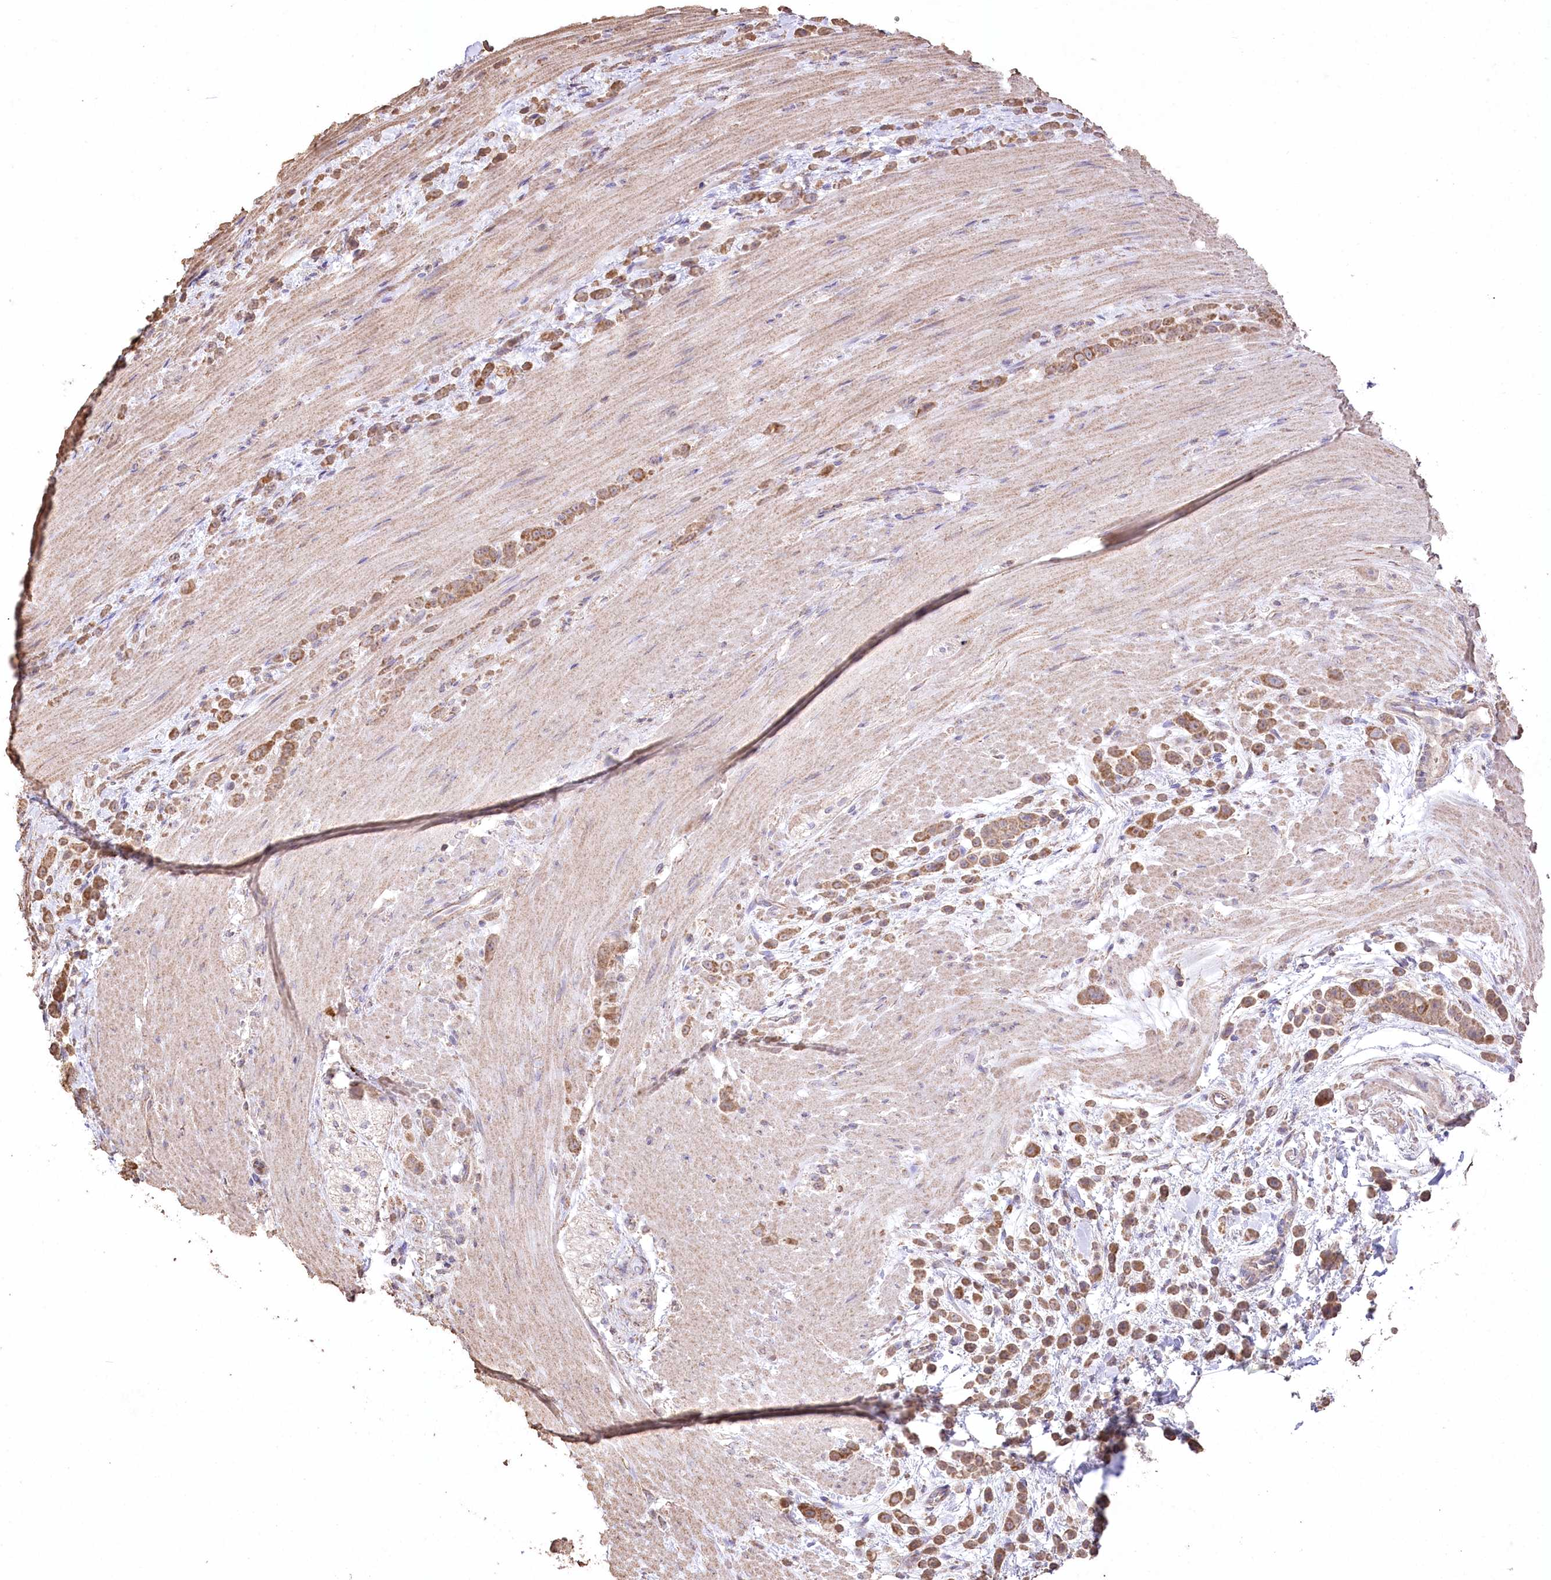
{"staining": {"intensity": "moderate", "quantity": ">75%", "location": "cytoplasmic/membranous"}, "tissue": "pancreatic cancer", "cell_type": "Tumor cells", "image_type": "cancer", "snomed": [{"axis": "morphology", "description": "Normal tissue, NOS"}, {"axis": "morphology", "description": "Adenocarcinoma, NOS"}, {"axis": "topography", "description": "Pancreas"}], "caption": "Protein staining shows moderate cytoplasmic/membranous positivity in approximately >75% of tumor cells in adenocarcinoma (pancreatic).", "gene": "IREB2", "patient": {"sex": "female", "age": 64}}